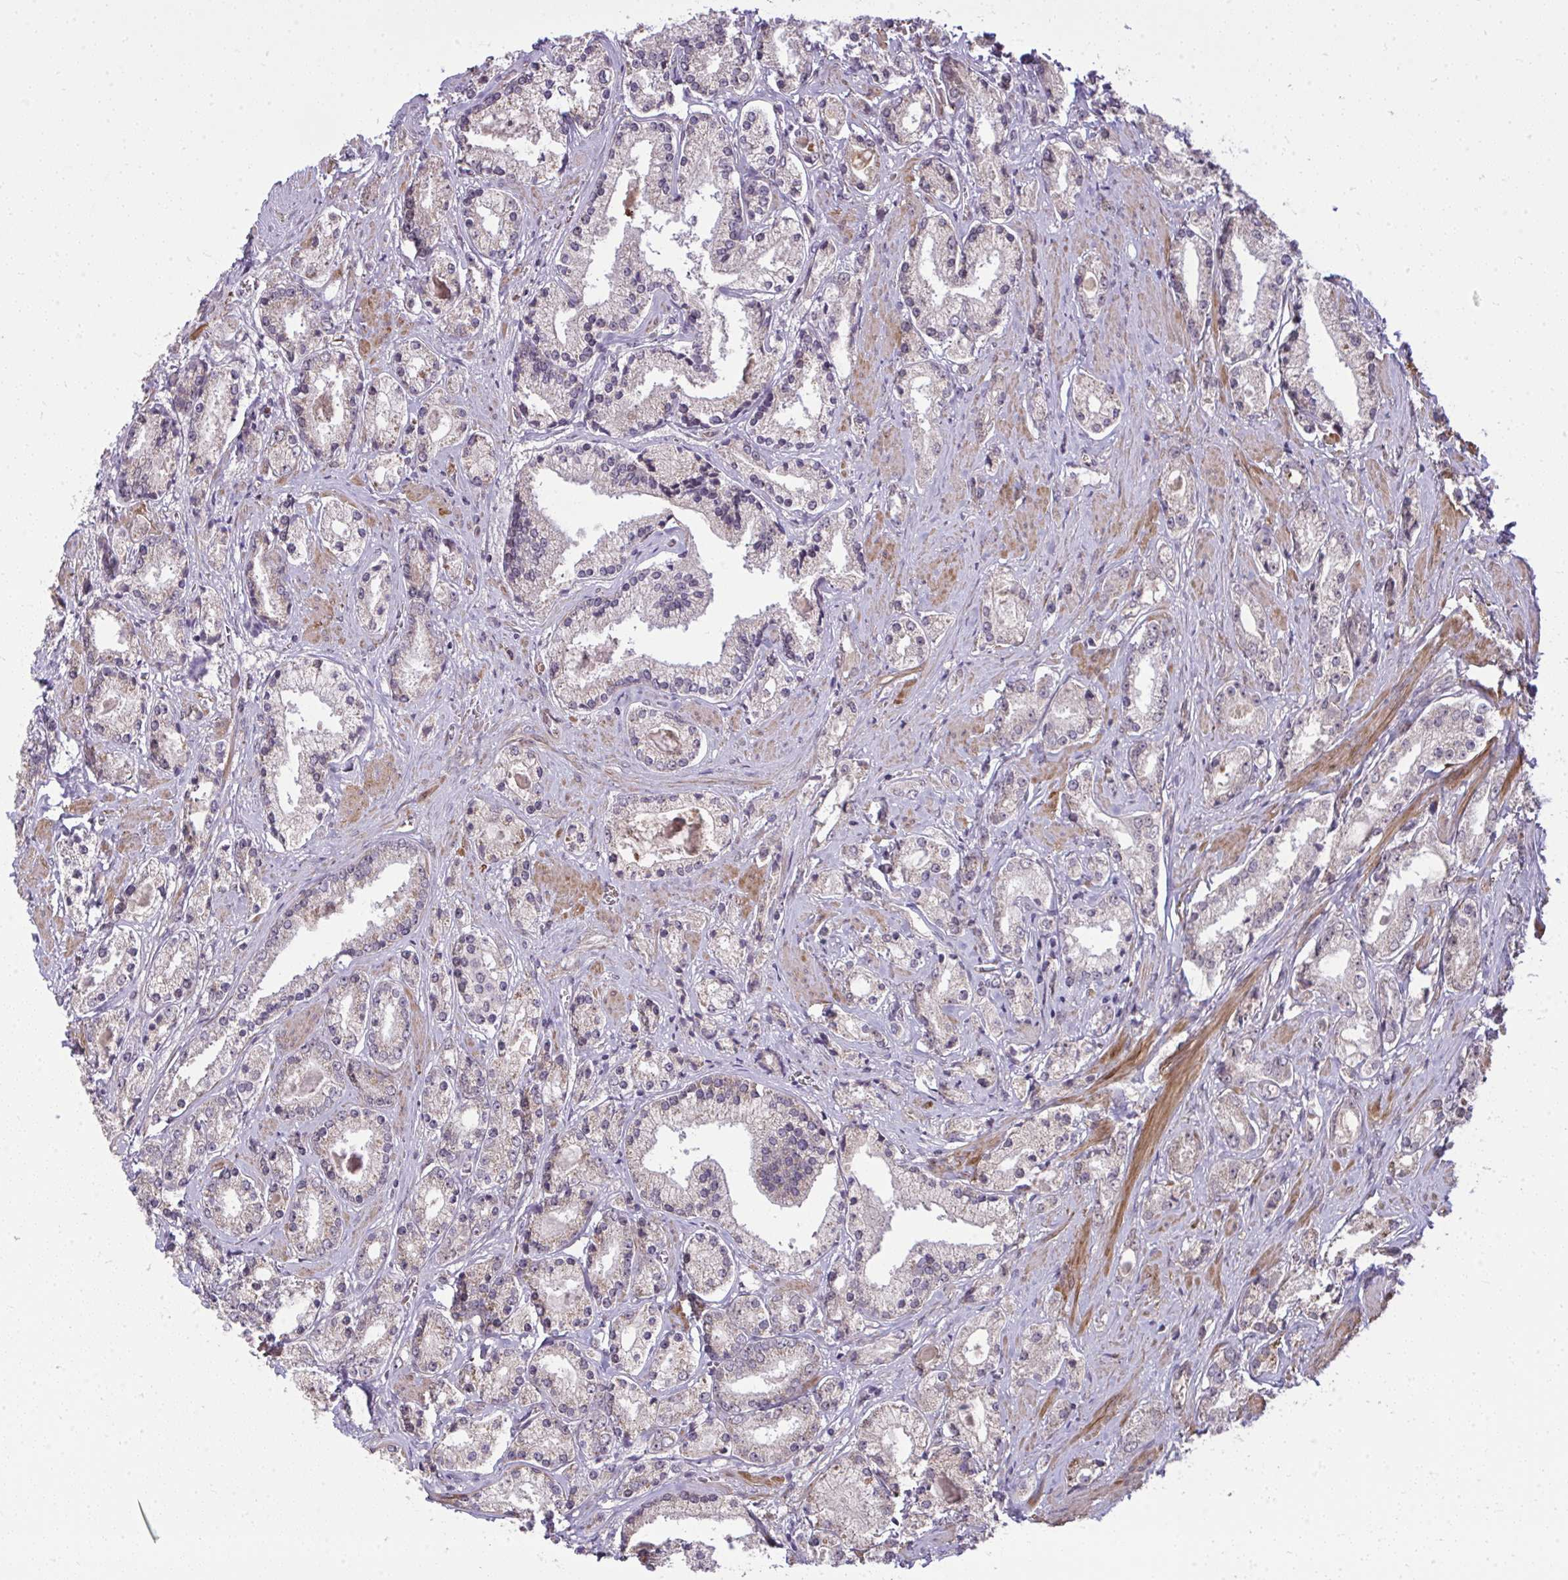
{"staining": {"intensity": "weak", "quantity": "25%-75%", "location": "cytoplasmic/membranous,nuclear"}, "tissue": "prostate cancer", "cell_type": "Tumor cells", "image_type": "cancer", "snomed": [{"axis": "morphology", "description": "Adenocarcinoma, High grade"}, {"axis": "topography", "description": "Prostate"}], "caption": "Immunohistochemical staining of high-grade adenocarcinoma (prostate) displays low levels of weak cytoplasmic/membranous and nuclear protein expression in approximately 25%-75% of tumor cells. Using DAB (3,3'-diaminobenzidine) (brown) and hematoxylin (blue) stains, captured at high magnification using brightfield microscopy.", "gene": "ZSCAN9", "patient": {"sex": "male", "age": 67}}